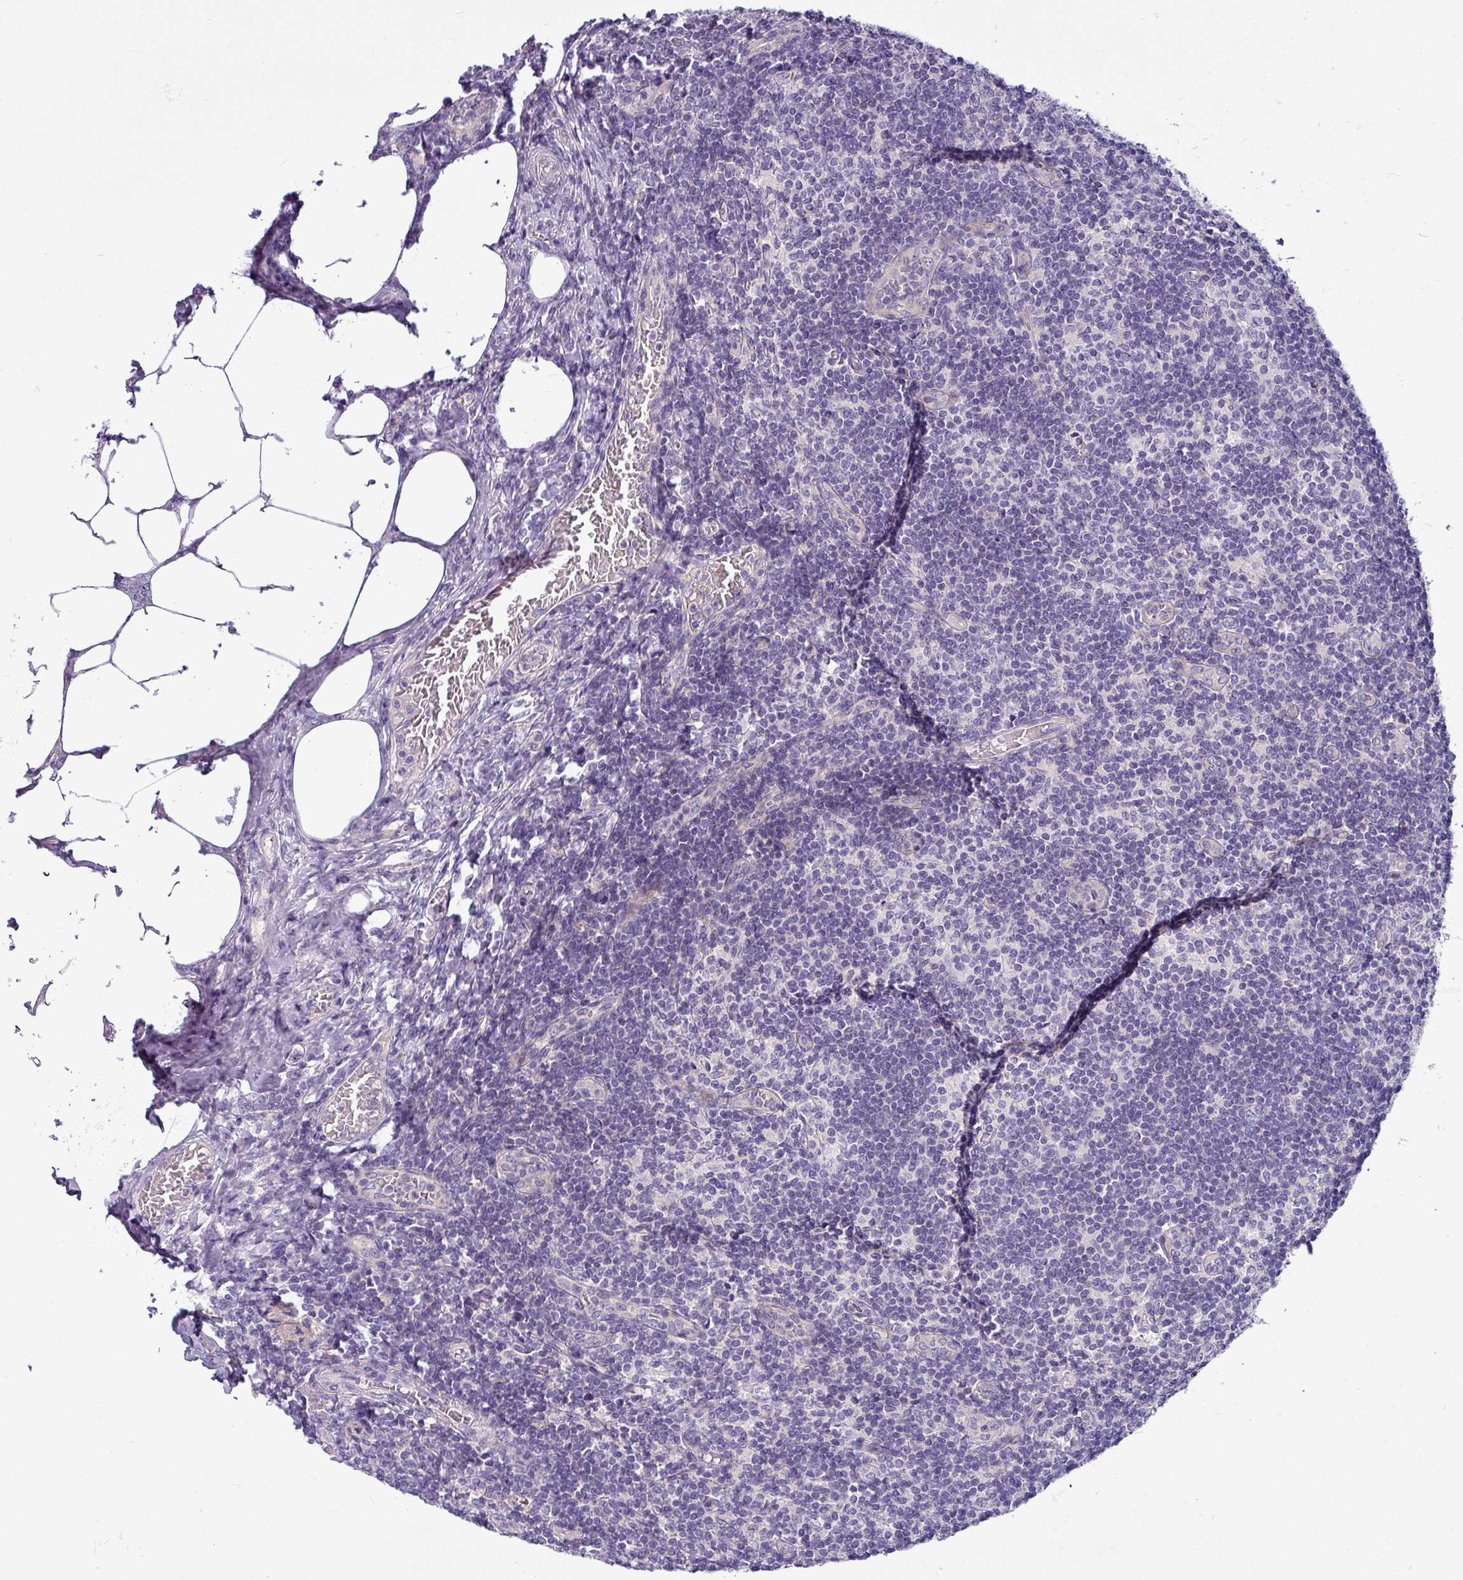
{"staining": {"intensity": "negative", "quantity": "none", "location": "none"}, "tissue": "lymph node", "cell_type": "Germinal center cells", "image_type": "normal", "snomed": [{"axis": "morphology", "description": "Normal tissue, NOS"}, {"axis": "topography", "description": "Lymph node"}], "caption": "Immunohistochemical staining of unremarkable human lymph node demonstrates no significant positivity in germinal center cells.", "gene": "ACAP3", "patient": {"sex": "female", "age": 59}}